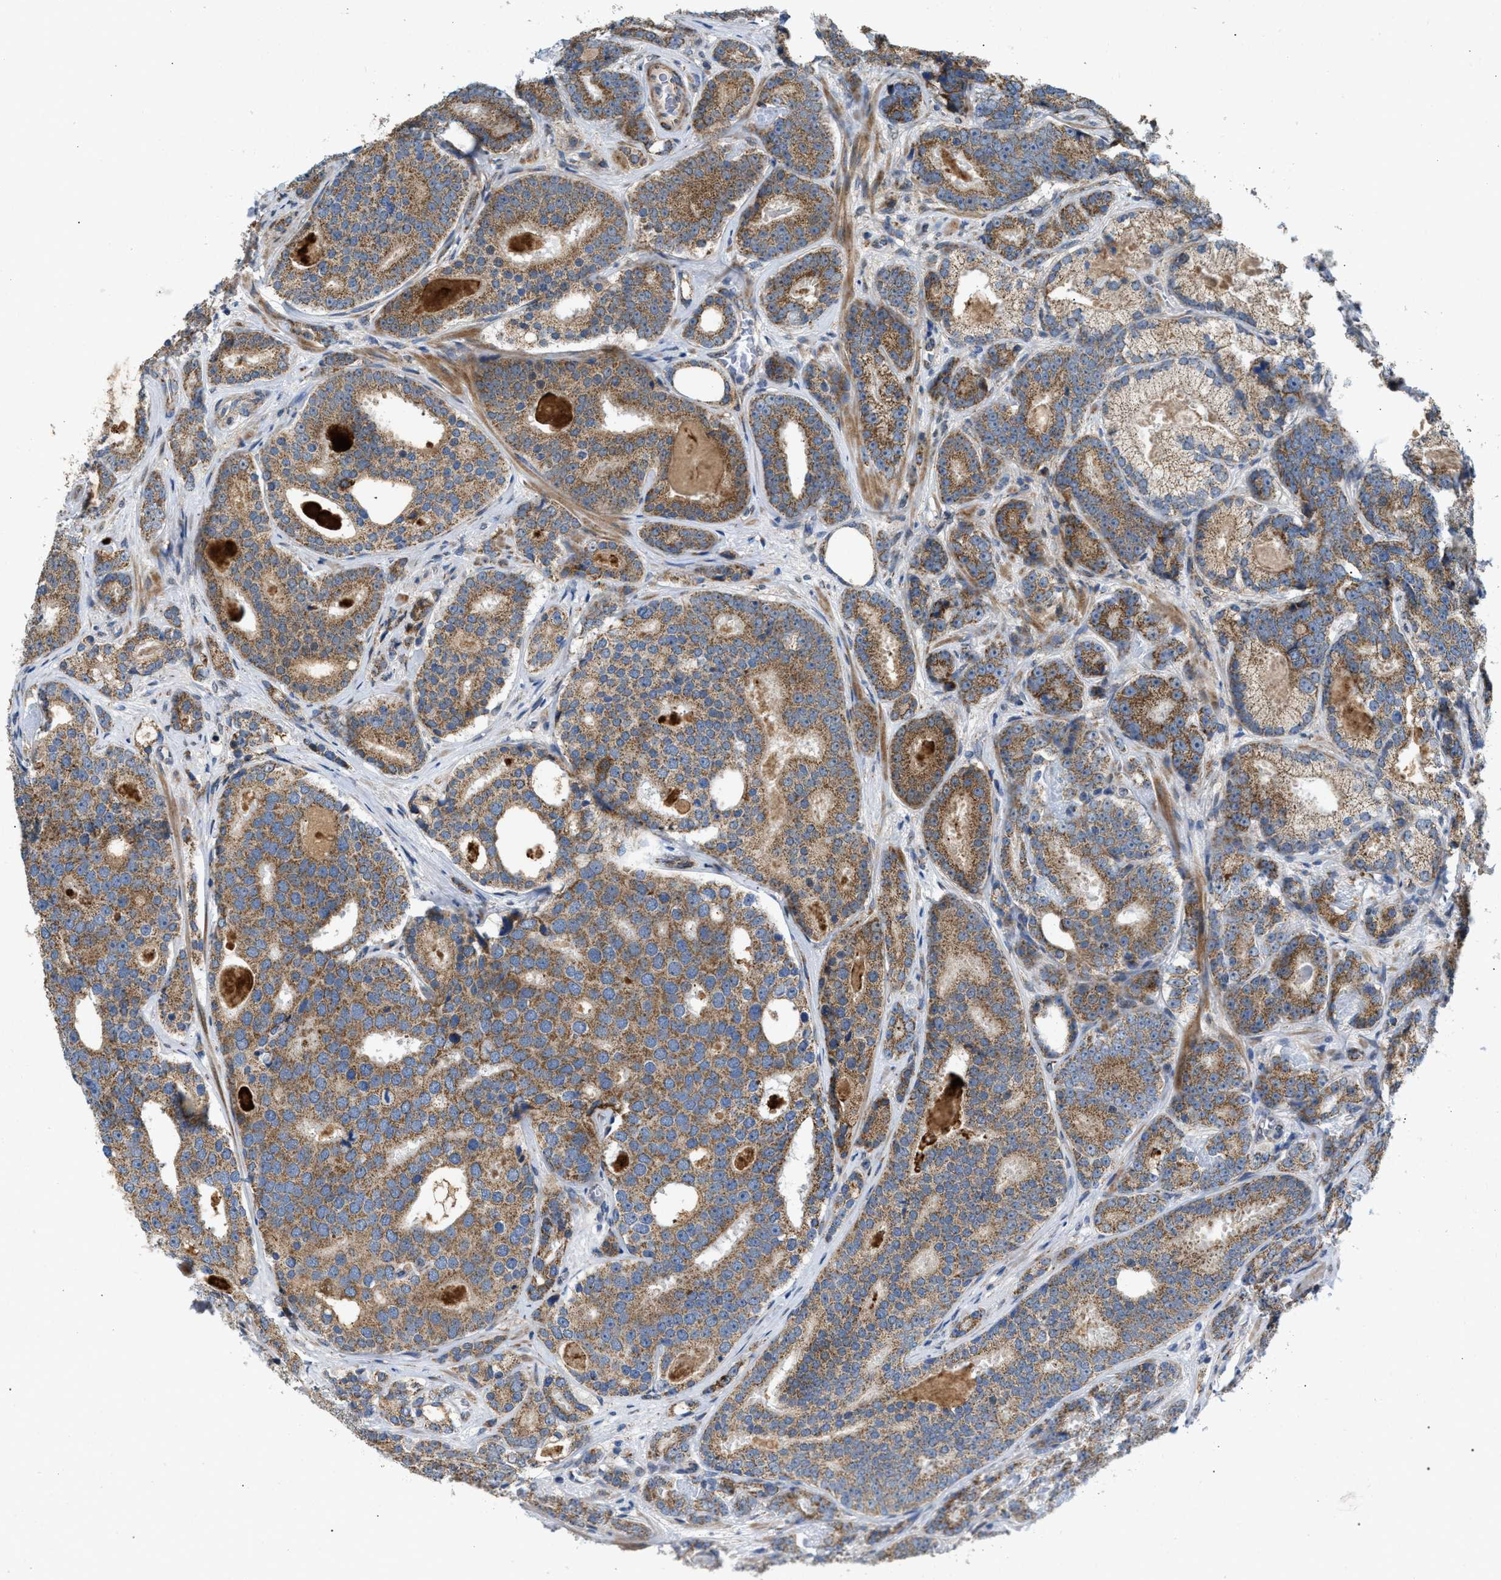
{"staining": {"intensity": "moderate", "quantity": ">75%", "location": "cytoplasmic/membranous"}, "tissue": "prostate cancer", "cell_type": "Tumor cells", "image_type": "cancer", "snomed": [{"axis": "morphology", "description": "Adenocarcinoma, High grade"}, {"axis": "topography", "description": "Prostate"}], "caption": "Moderate cytoplasmic/membranous protein expression is seen in approximately >75% of tumor cells in prostate cancer.", "gene": "TACO1", "patient": {"sex": "male", "age": 60}}